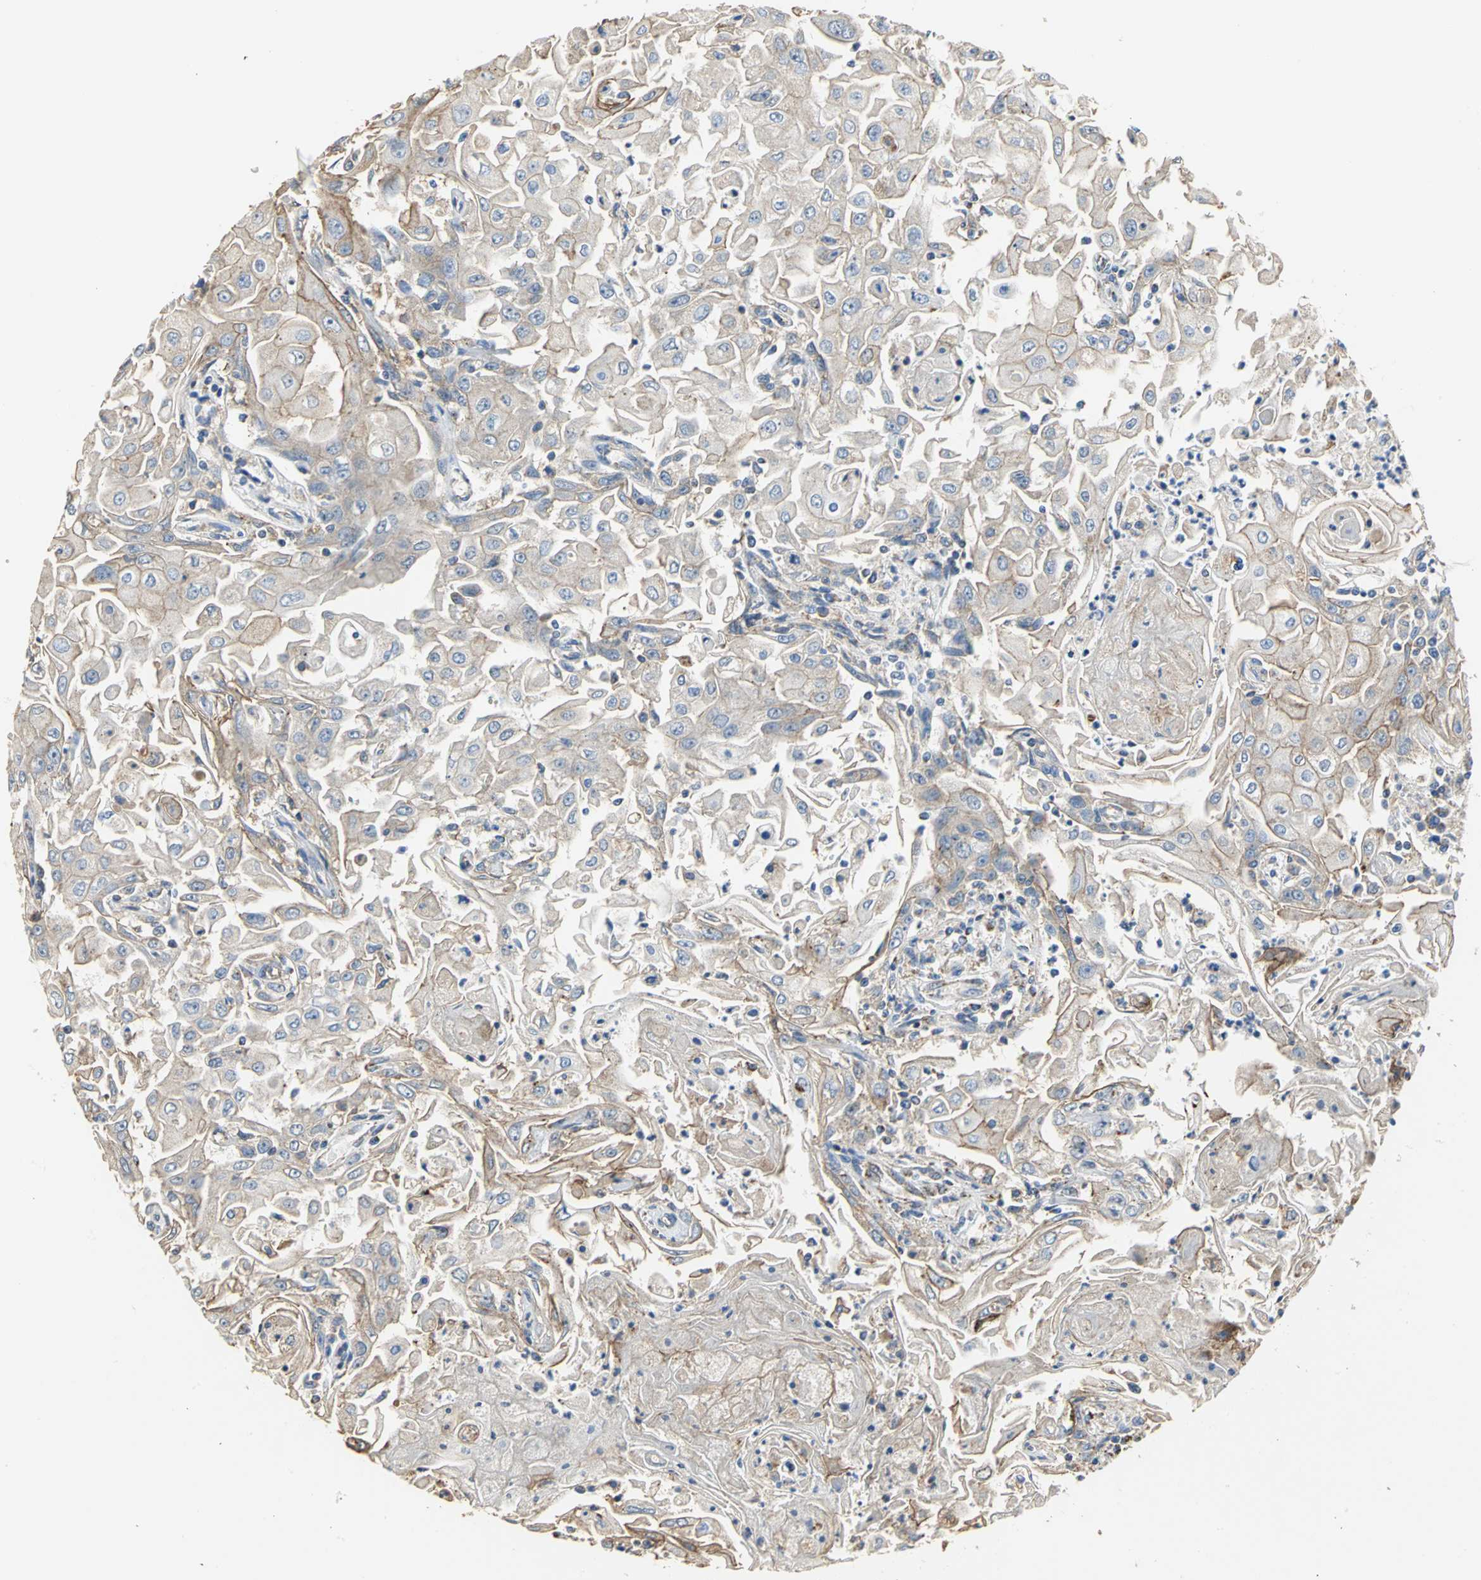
{"staining": {"intensity": "weak", "quantity": "25%-75%", "location": "cytoplasmic/membranous"}, "tissue": "head and neck cancer", "cell_type": "Tumor cells", "image_type": "cancer", "snomed": [{"axis": "morphology", "description": "Squamous cell carcinoma, NOS"}, {"axis": "topography", "description": "Oral tissue"}, {"axis": "topography", "description": "Head-Neck"}], "caption": "Protein staining of head and neck cancer tissue shows weak cytoplasmic/membranous staining in about 25%-75% of tumor cells. (DAB IHC with brightfield microscopy, high magnification).", "gene": "NDUFB5", "patient": {"sex": "female", "age": 76}}